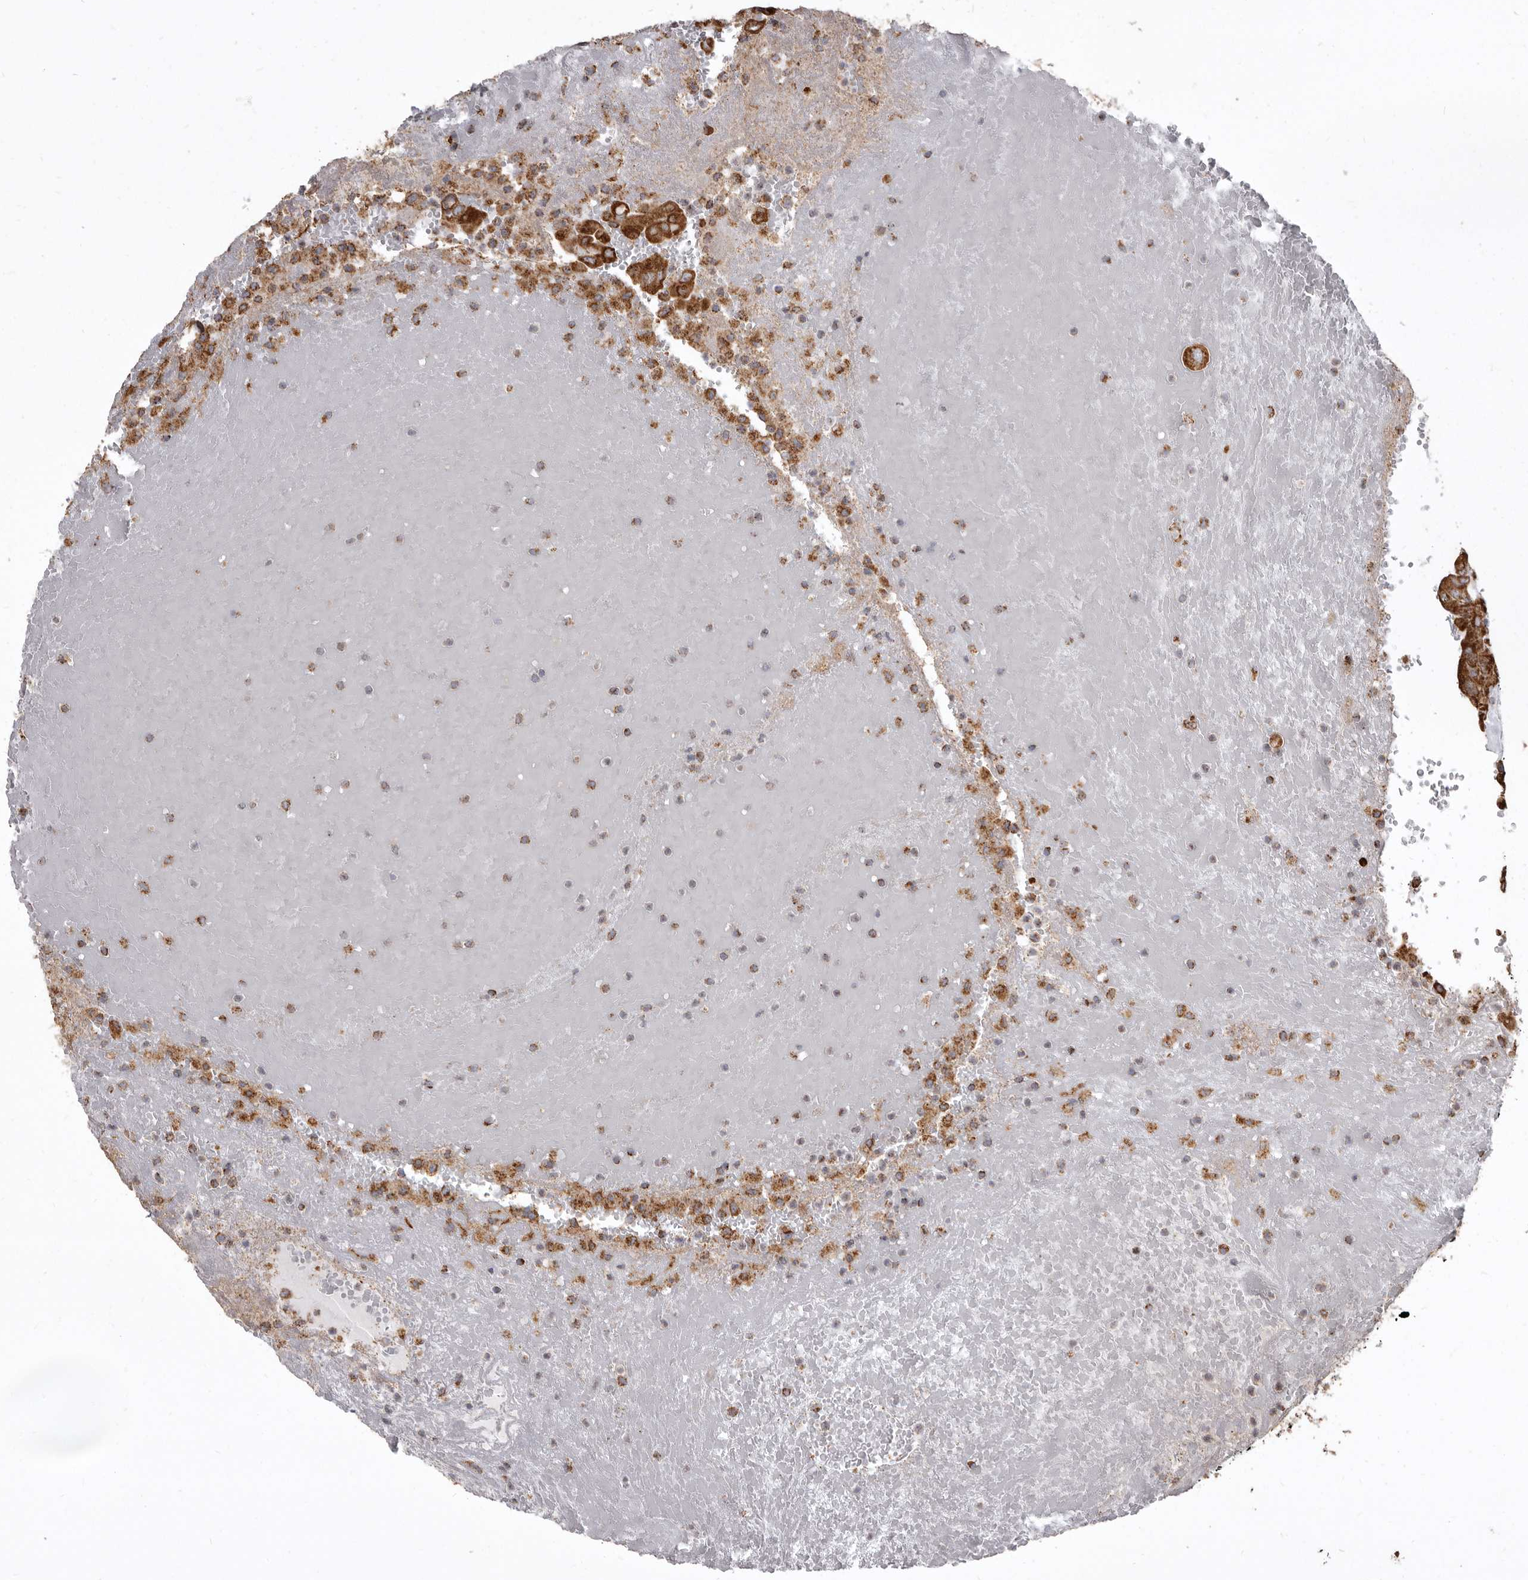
{"staining": {"intensity": "moderate", "quantity": ">75%", "location": "cytoplasmic/membranous"}, "tissue": "thyroid cancer", "cell_type": "Tumor cells", "image_type": "cancer", "snomed": [{"axis": "morphology", "description": "Papillary adenocarcinoma, NOS"}, {"axis": "topography", "description": "Thyroid gland"}], "caption": "Protein staining displays moderate cytoplasmic/membranous staining in about >75% of tumor cells in thyroid cancer. (DAB = brown stain, brightfield microscopy at high magnification).", "gene": "CDK5RAP3", "patient": {"sex": "male", "age": 77}}